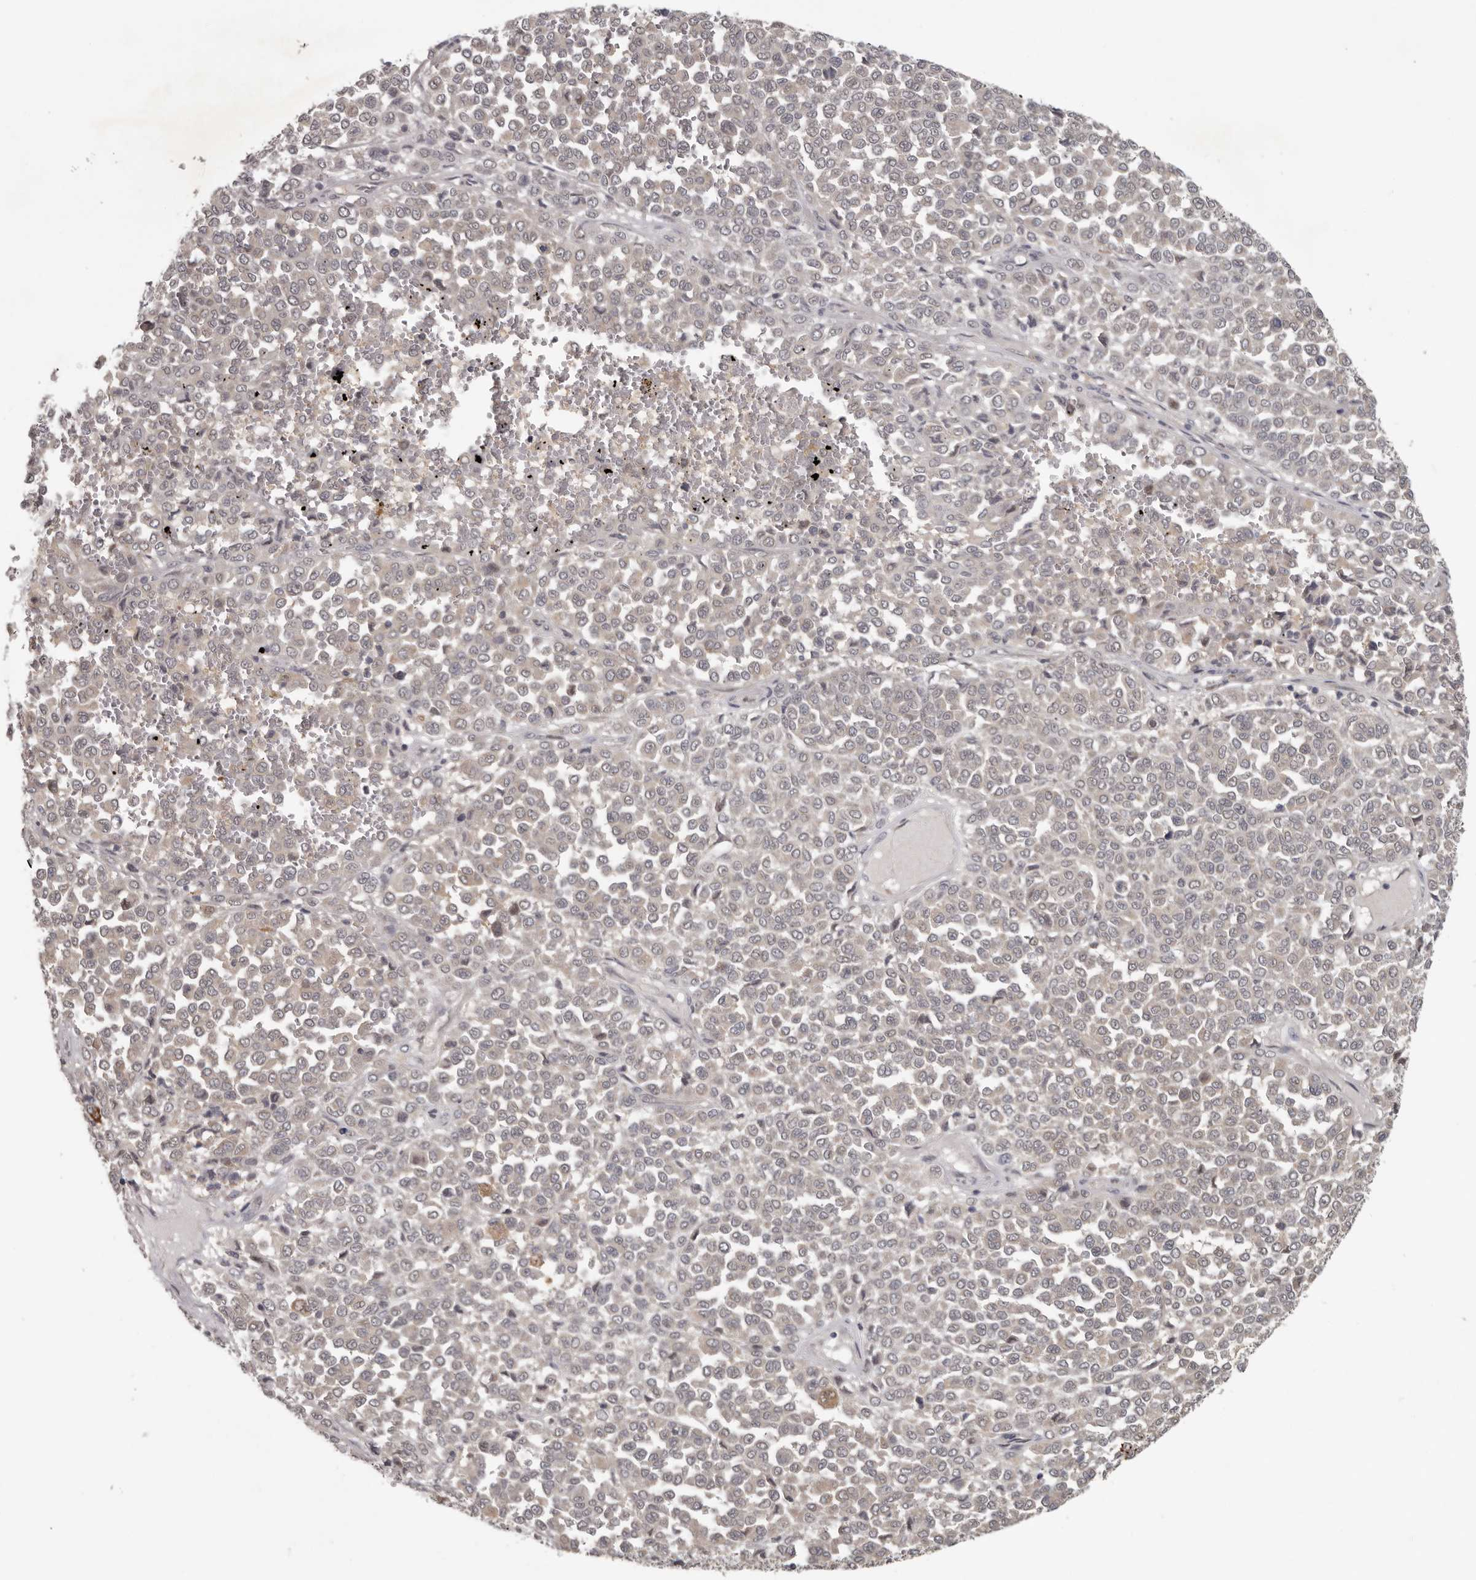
{"staining": {"intensity": "negative", "quantity": "none", "location": "none"}, "tissue": "melanoma", "cell_type": "Tumor cells", "image_type": "cancer", "snomed": [{"axis": "morphology", "description": "Malignant melanoma, Metastatic site"}, {"axis": "topography", "description": "Pancreas"}], "caption": "Melanoma was stained to show a protein in brown. There is no significant positivity in tumor cells.", "gene": "ANKRD44", "patient": {"sex": "female", "age": 30}}